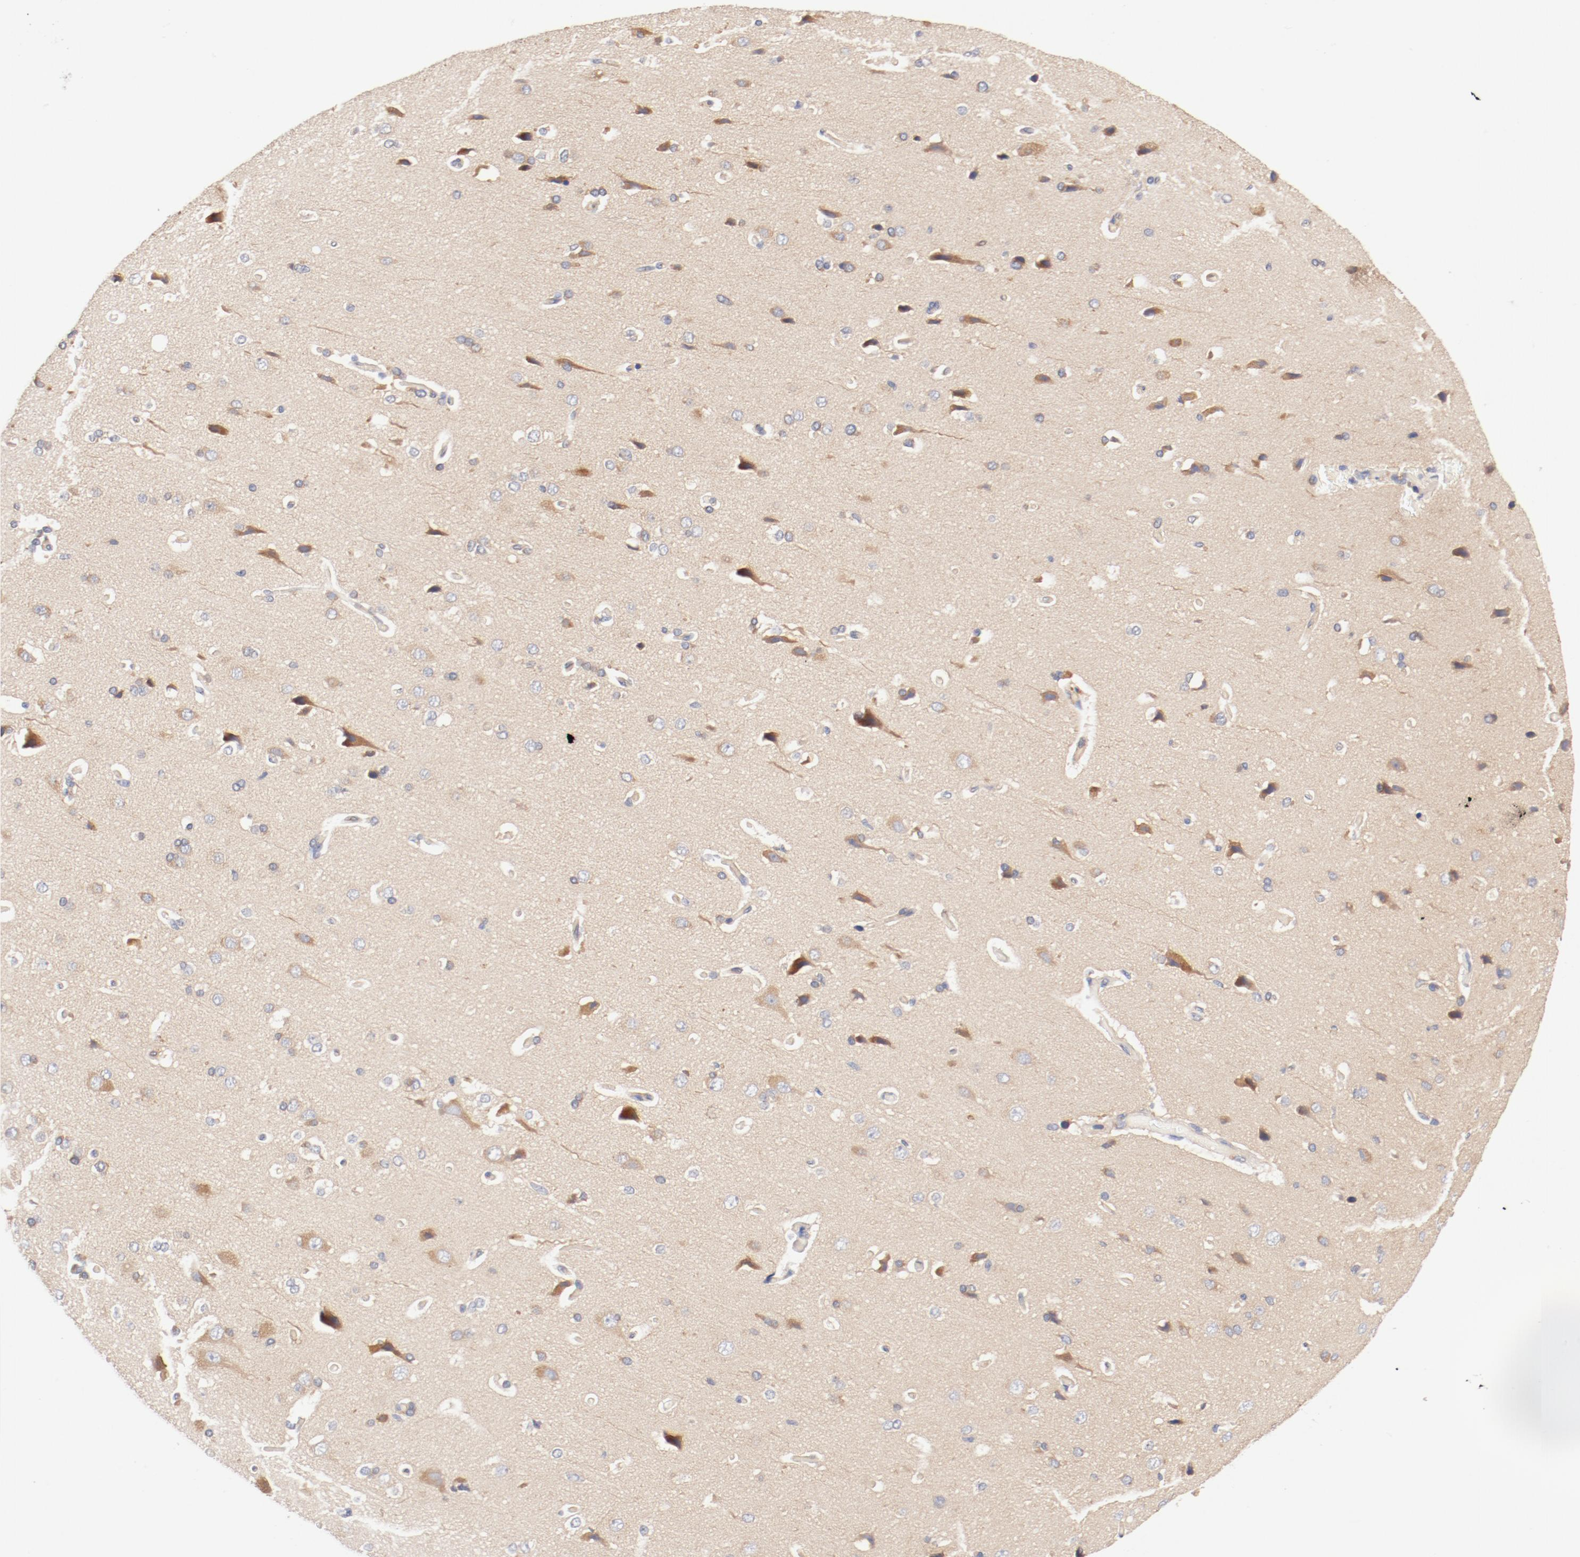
{"staining": {"intensity": "weak", "quantity": ">75%", "location": "cytoplasmic/membranous"}, "tissue": "cerebral cortex", "cell_type": "Endothelial cells", "image_type": "normal", "snomed": [{"axis": "morphology", "description": "Normal tissue, NOS"}, {"axis": "topography", "description": "Cerebral cortex"}], "caption": "Cerebral cortex stained with DAB (3,3'-diaminobenzidine) immunohistochemistry demonstrates low levels of weak cytoplasmic/membranous positivity in about >75% of endothelial cells. (DAB IHC with brightfield microscopy, high magnification).", "gene": "DYNC1H1", "patient": {"sex": "male", "age": 62}}